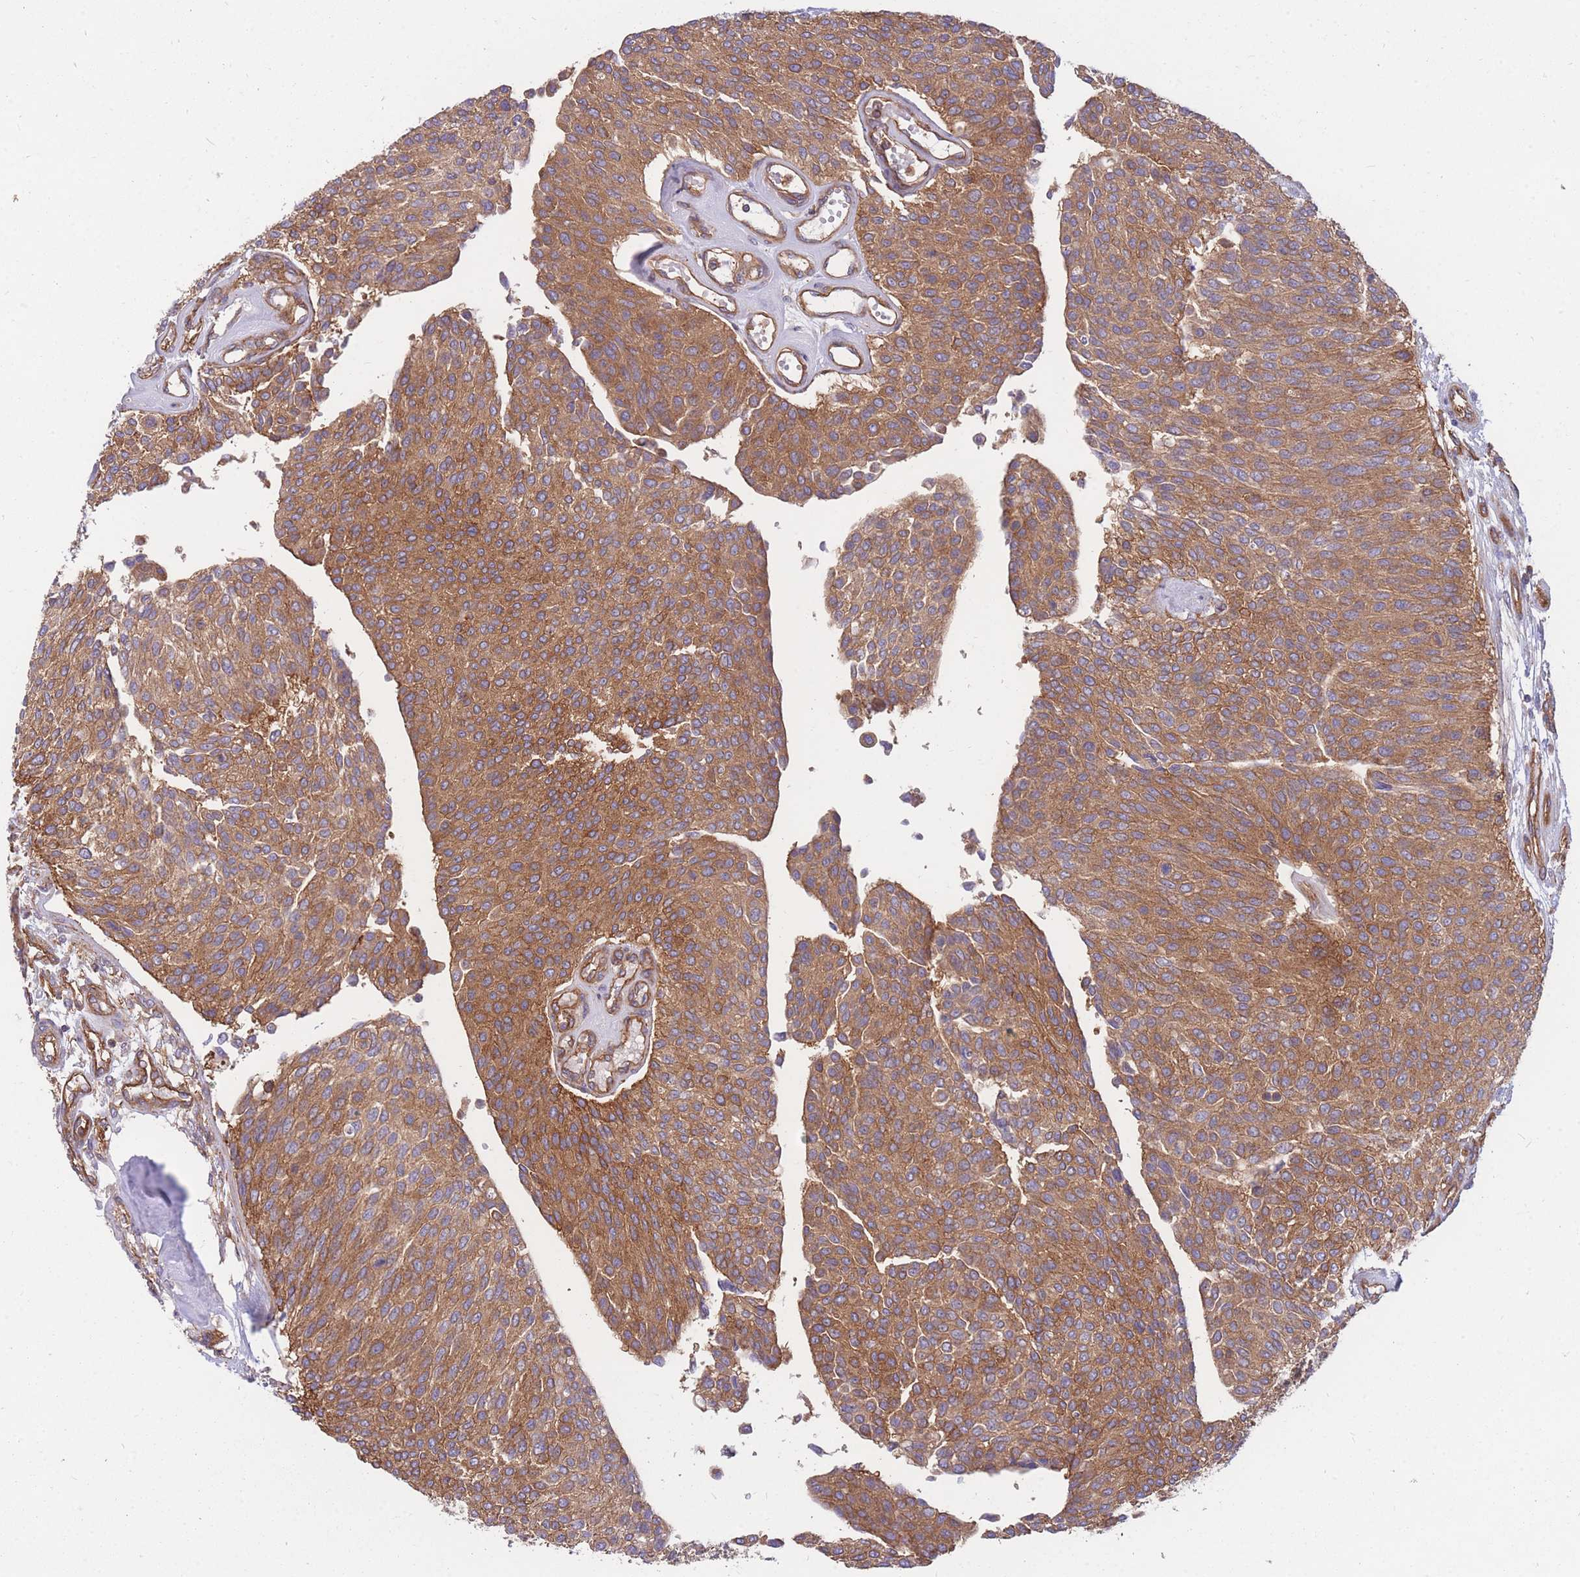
{"staining": {"intensity": "moderate", "quantity": ">75%", "location": "cytoplasmic/membranous"}, "tissue": "urothelial cancer", "cell_type": "Tumor cells", "image_type": "cancer", "snomed": [{"axis": "morphology", "description": "Urothelial carcinoma, NOS"}, {"axis": "topography", "description": "Urinary bladder"}], "caption": "Transitional cell carcinoma was stained to show a protein in brown. There is medium levels of moderate cytoplasmic/membranous staining in about >75% of tumor cells.", "gene": "GGA1", "patient": {"sex": "male", "age": 55}}